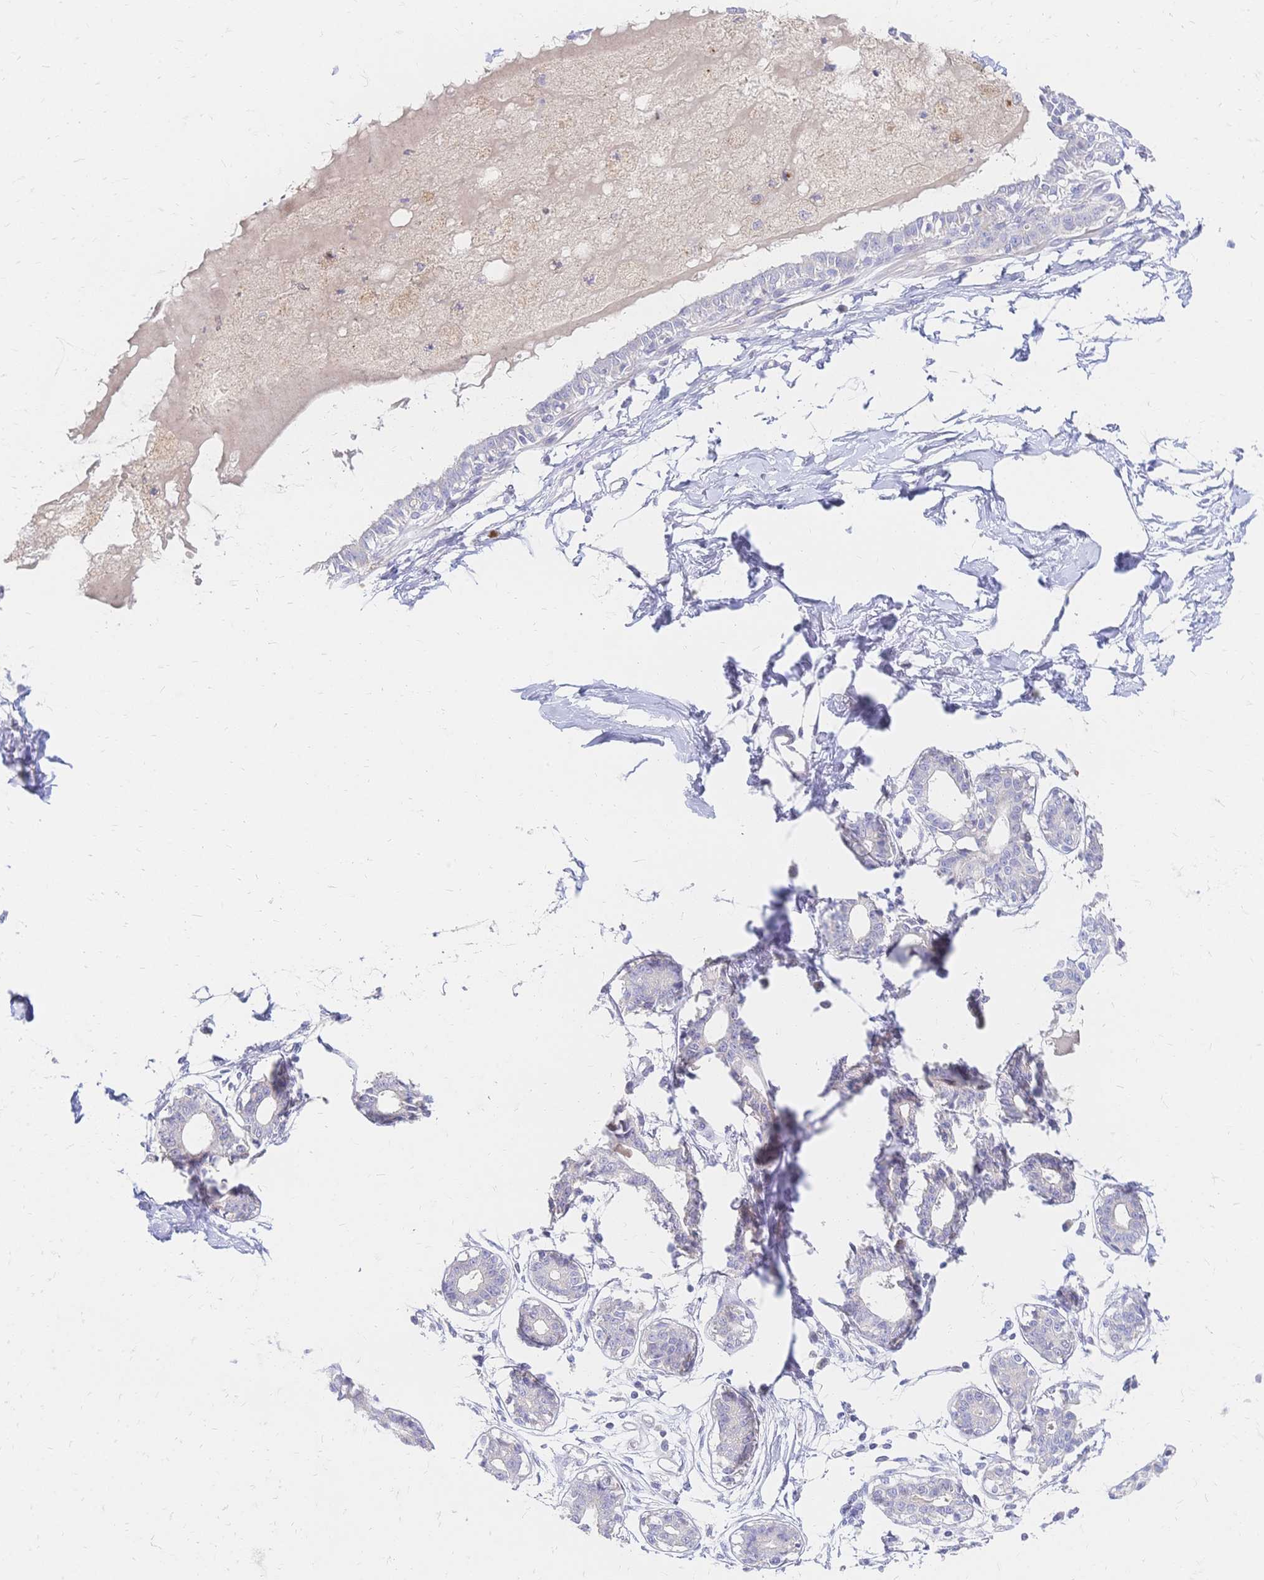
{"staining": {"intensity": "negative", "quantity": "none", "location": "none"}, "tissue": "breast", "cell_type": "Adipocytes", "image_type": "normal", "snomed": [{"axis": "morphology", "description": "Normal tissue, NOS"}, {"axis": "topography", "description": "Breast"}], "caption": "Adipocytes are negative for brown protein staining in unremarkable breast. Nuclei are stained in blue.", "gene": "VWC2L", "patient": {"sex": "female", "age": 45}}